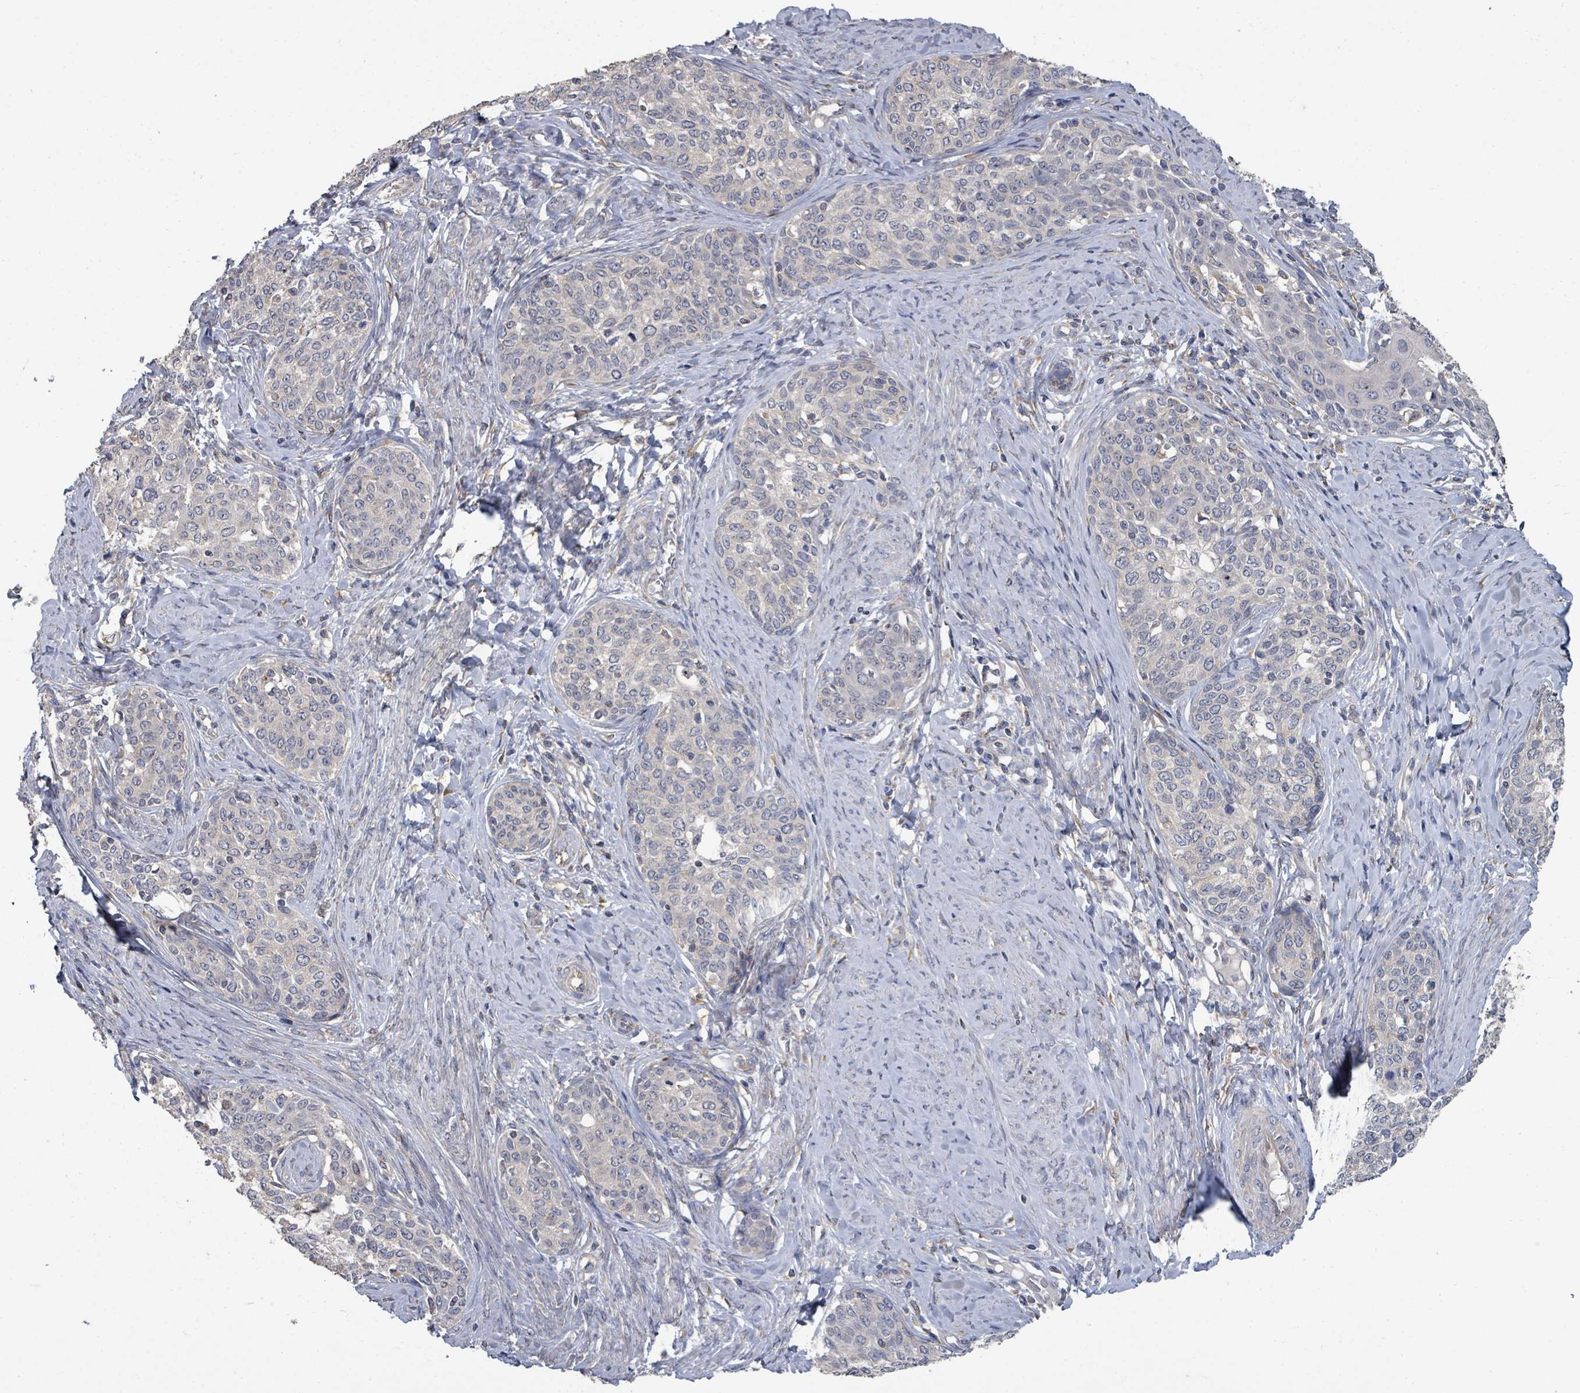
{"staining": {"intensity": "negative", "quantity": "none", "location": "none"}, "tissue": "cervical cancer", "cell_type": "Tumor cells", "image_type": "cancer", "snomed": [{"axis": "morphology", "description": "Squamous cell carcinoma, NOS"}, {"axis": "morphology", "description": "Adenocarcinoma, NOS"}, {"axis": "topography", "description": "Cervix"}], "caption": "There is no significant positivity in tumor cells of adenocarcinoma (cervical).", "gene": "SLC9A7", "patient": {"sex": "female", "age": 52}}